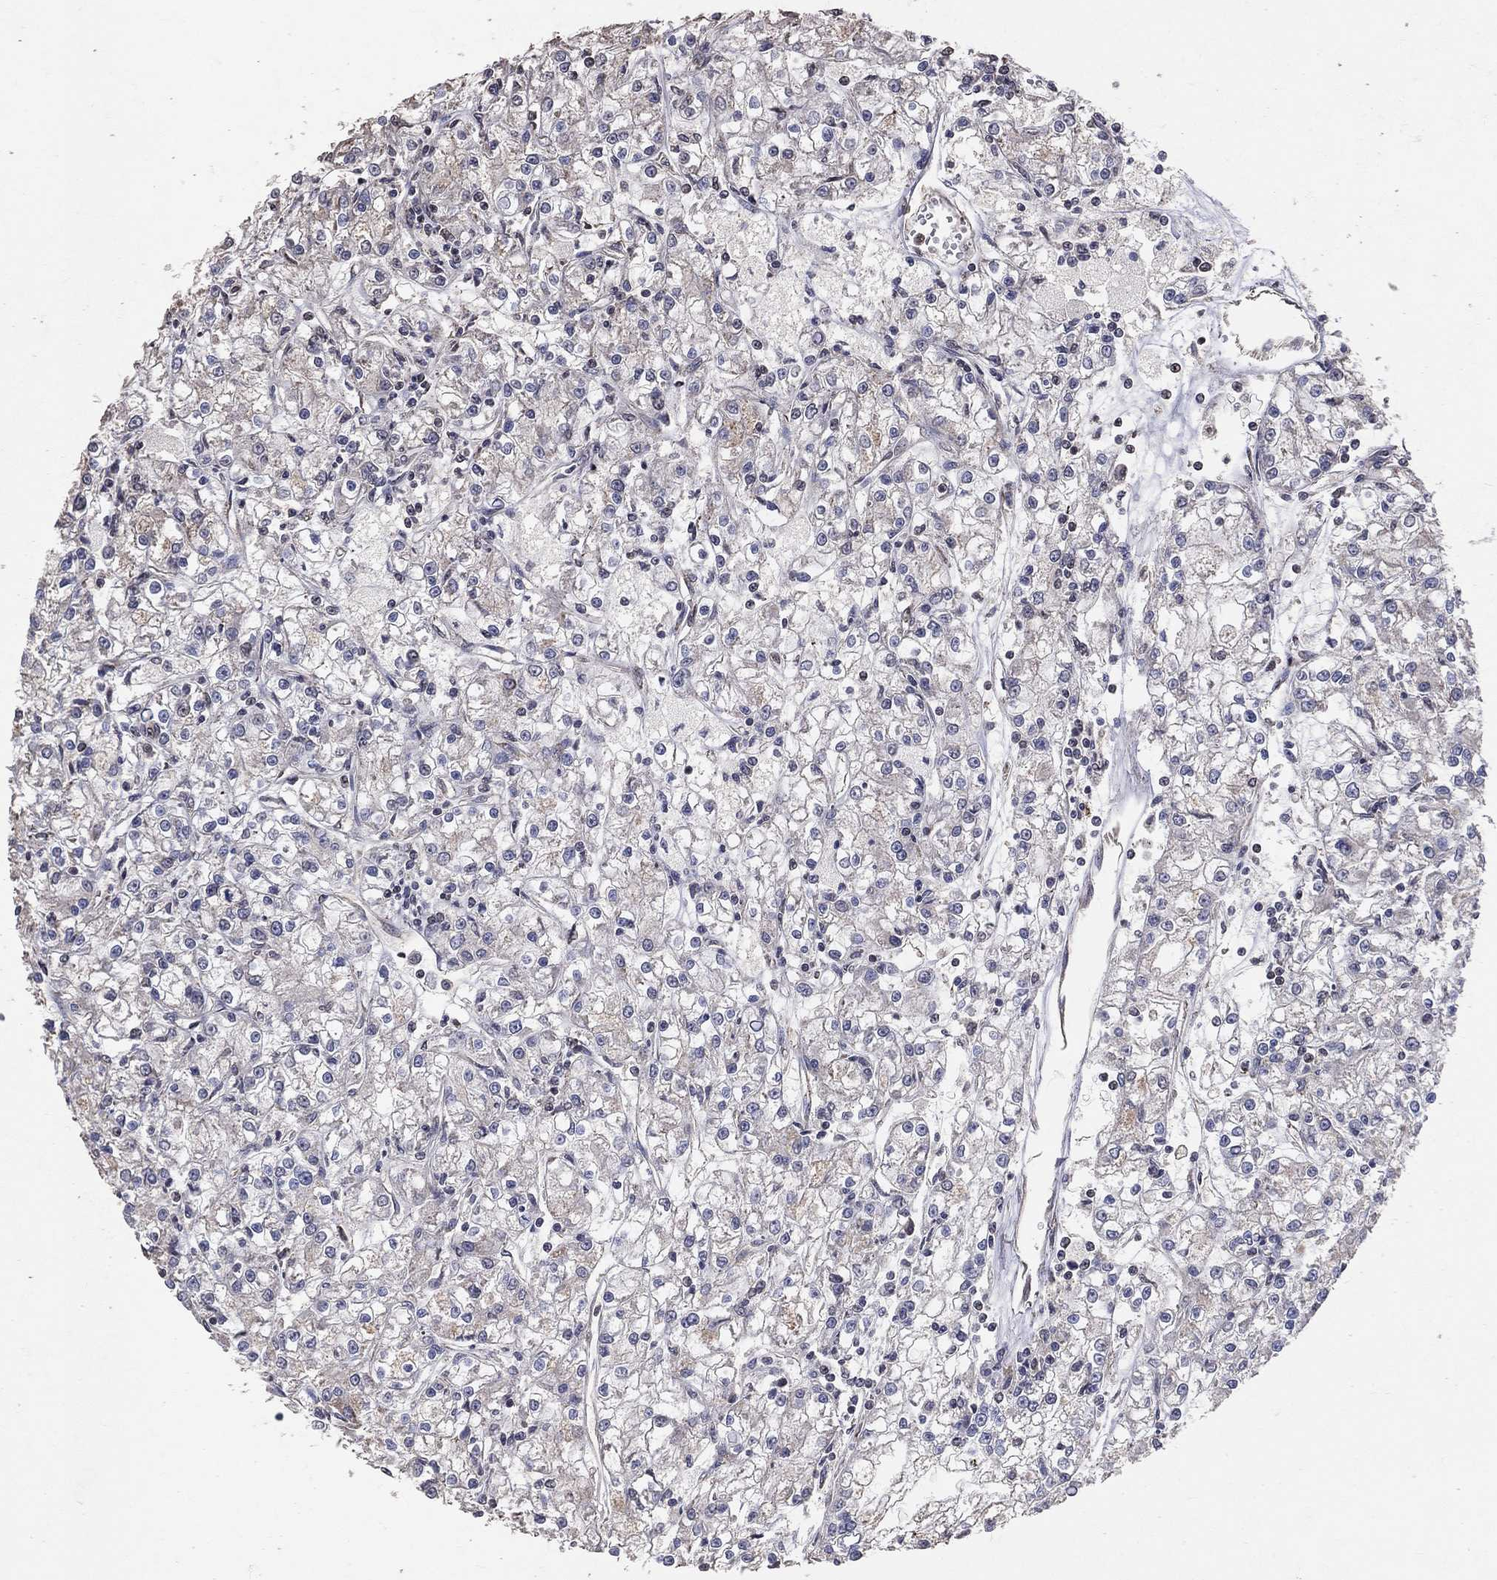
{"staining": {"intensity": "negative", "quantity": "none", "location": "none"}, "tissue": "renal cancer", "cell_type": "Tumor cells", "image_type": "cancer", "snomed": [{"axis": "morphology", "description": "Adenocarcinoma, NOS"}, {"axis": "topography", "description": "Kidney"}], "caption": "Tumor cells show no significant expression in renal cancer.", "gene": "LY6K", "patient": {"sex": "female", "age": 59}}